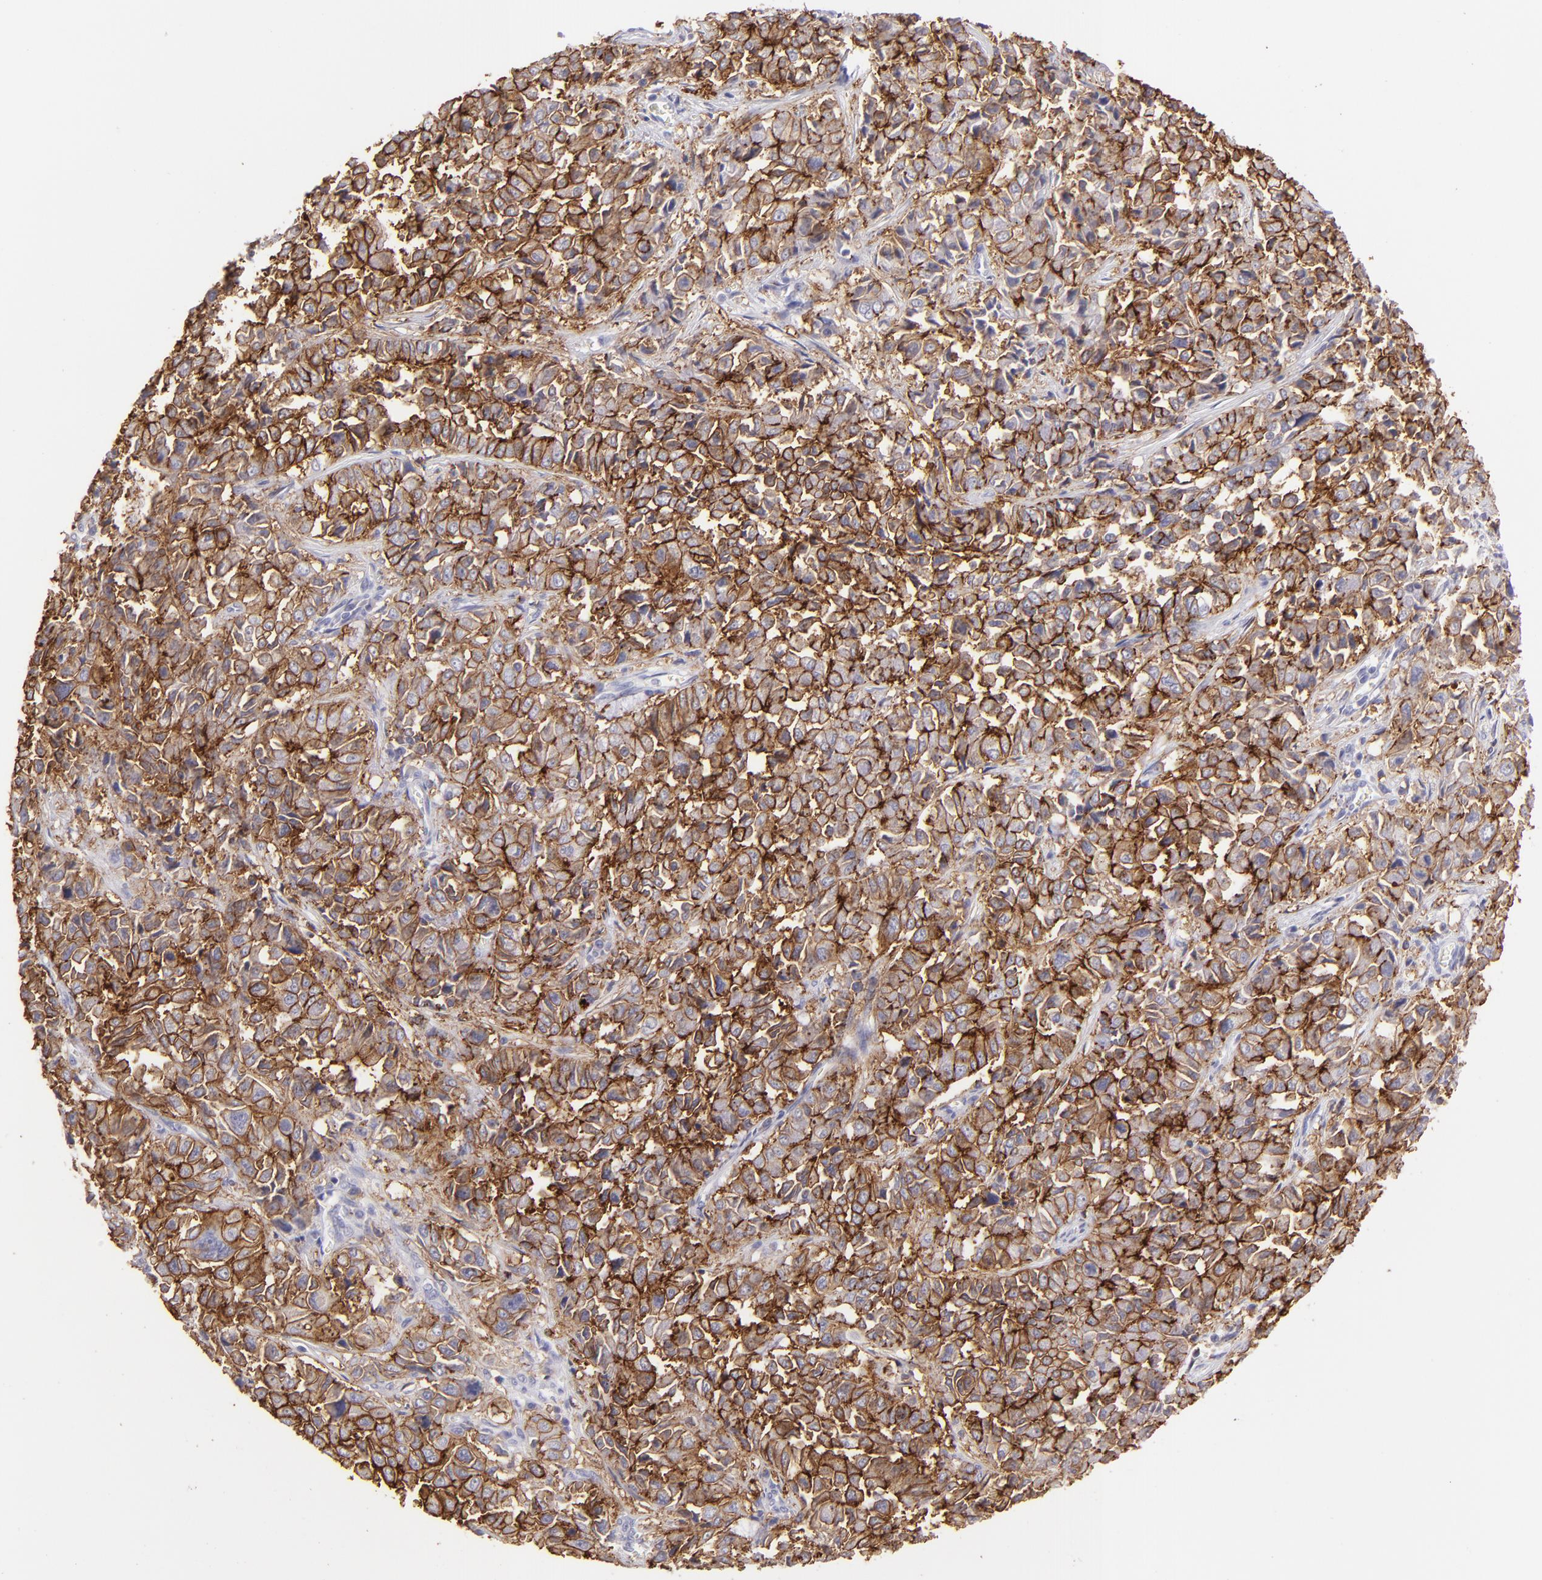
{"staining": {"intensity": "strong", "quantity": ">75%", "location": "cytoplasmic/membranous"}, "tissue": "pancreatic cancer", "cell_type": "Tumor cells", "image_type": "cancer", "snomed": [{"axis": "morphology", "description": "Adenocarcinoma, NOS"}, {"axis": "topography", "description": "Pancreas"}], "caption": "This image displays immunohistochemistry staining of human pancreatic adenocarcinoma, with high strong cytoplasmic/membranous positivity in about >75% of tumor cells.", "gene": "CLDN4", "patient": {"sex": "female", "age": 52}}